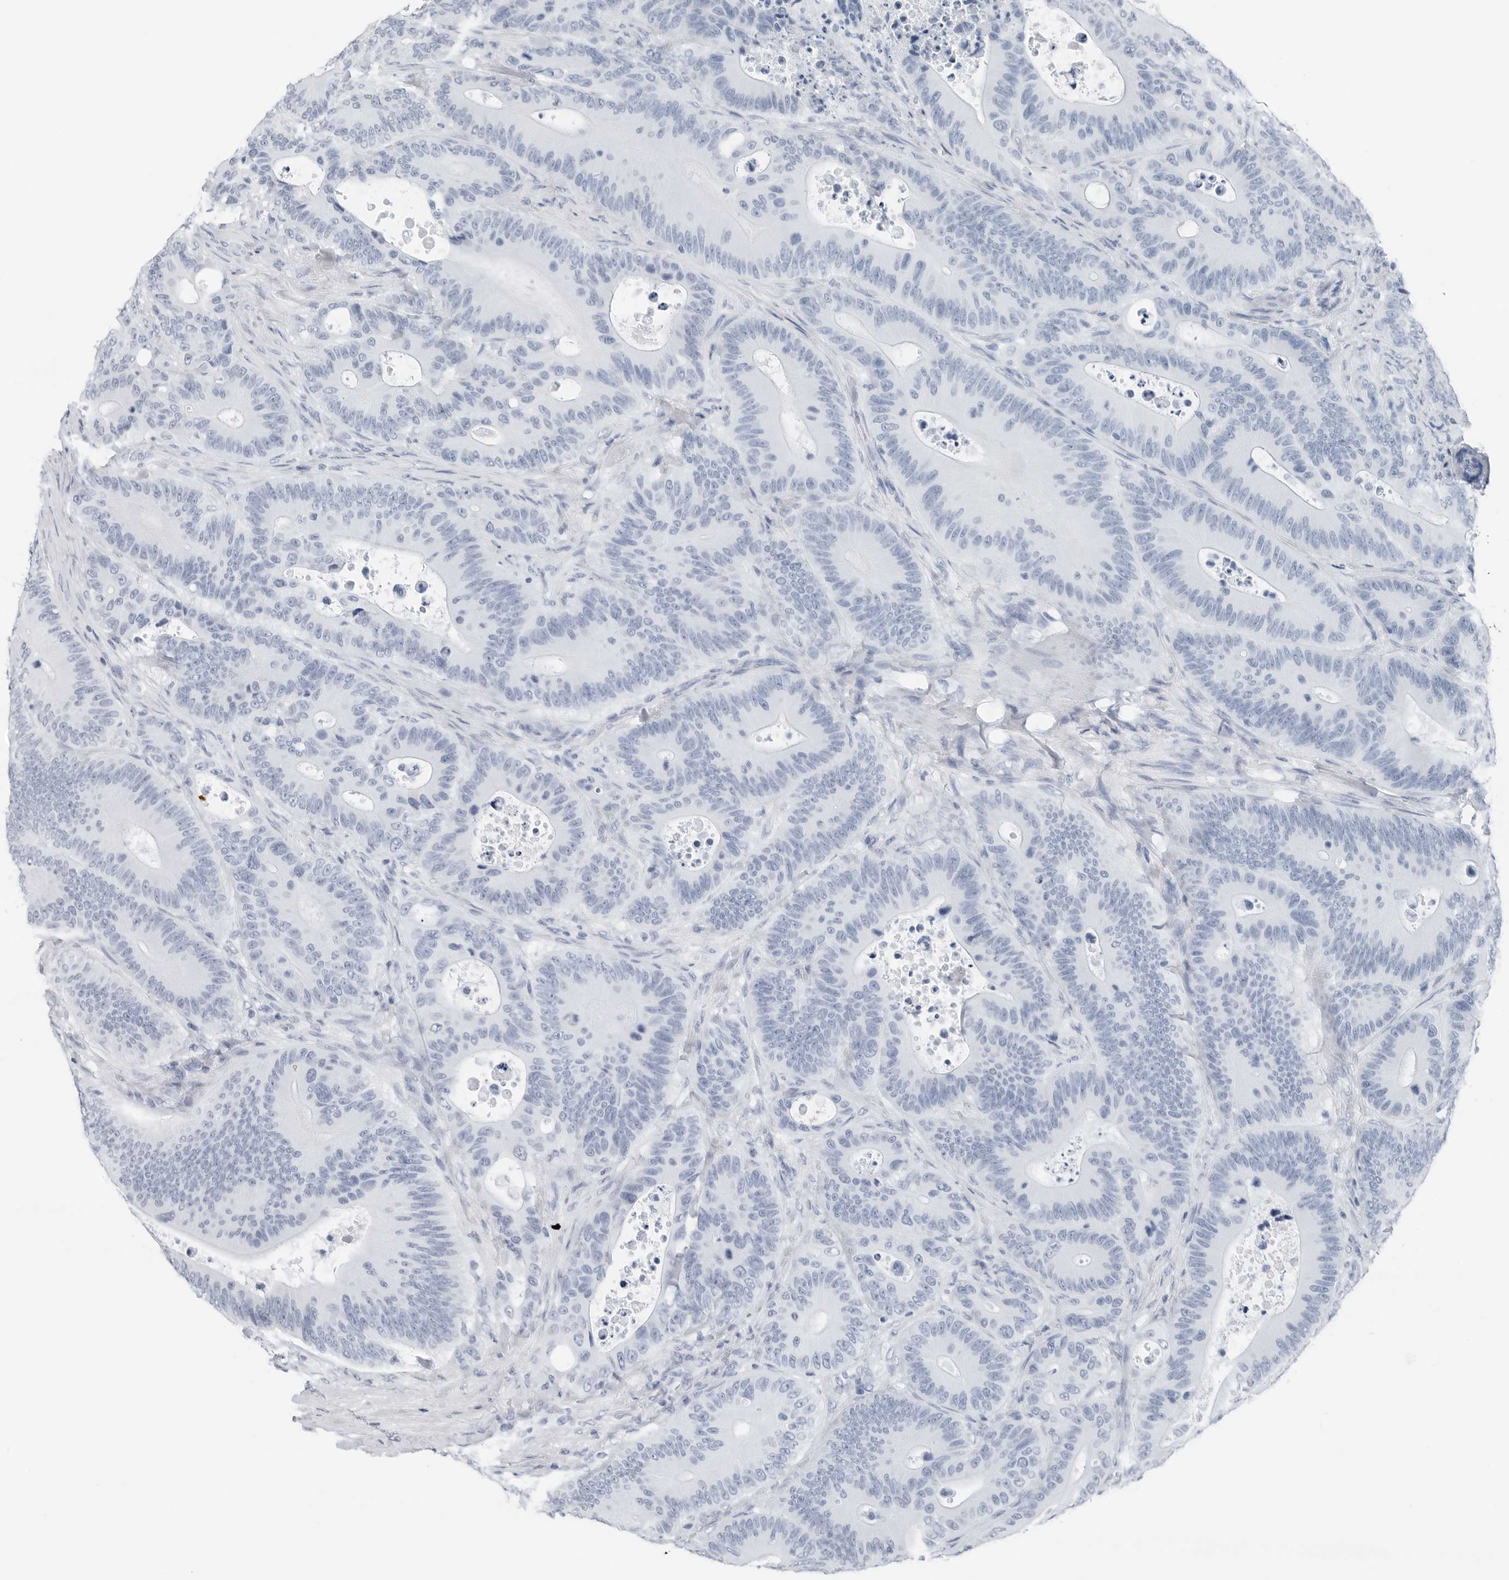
{"staining": {"intensity": "negative", "quantity": "none", "location": "none"}, "tissue": "colorectal cancer", "cell_type": "Tumor cells", "image_type": "cancer", "snomed": [{"axis": "morphology", "description": "Adenocarcinoma, NOS"}, {"axis": "topography", "description": "Colon"}], "caption": "Immunohistochemical staining of colorectal cancer (adenocarcinoma) reveals no significant positivity in tumor cells.", "gene": "SLPI", "patient": {"sex": "male", "age": 83}}